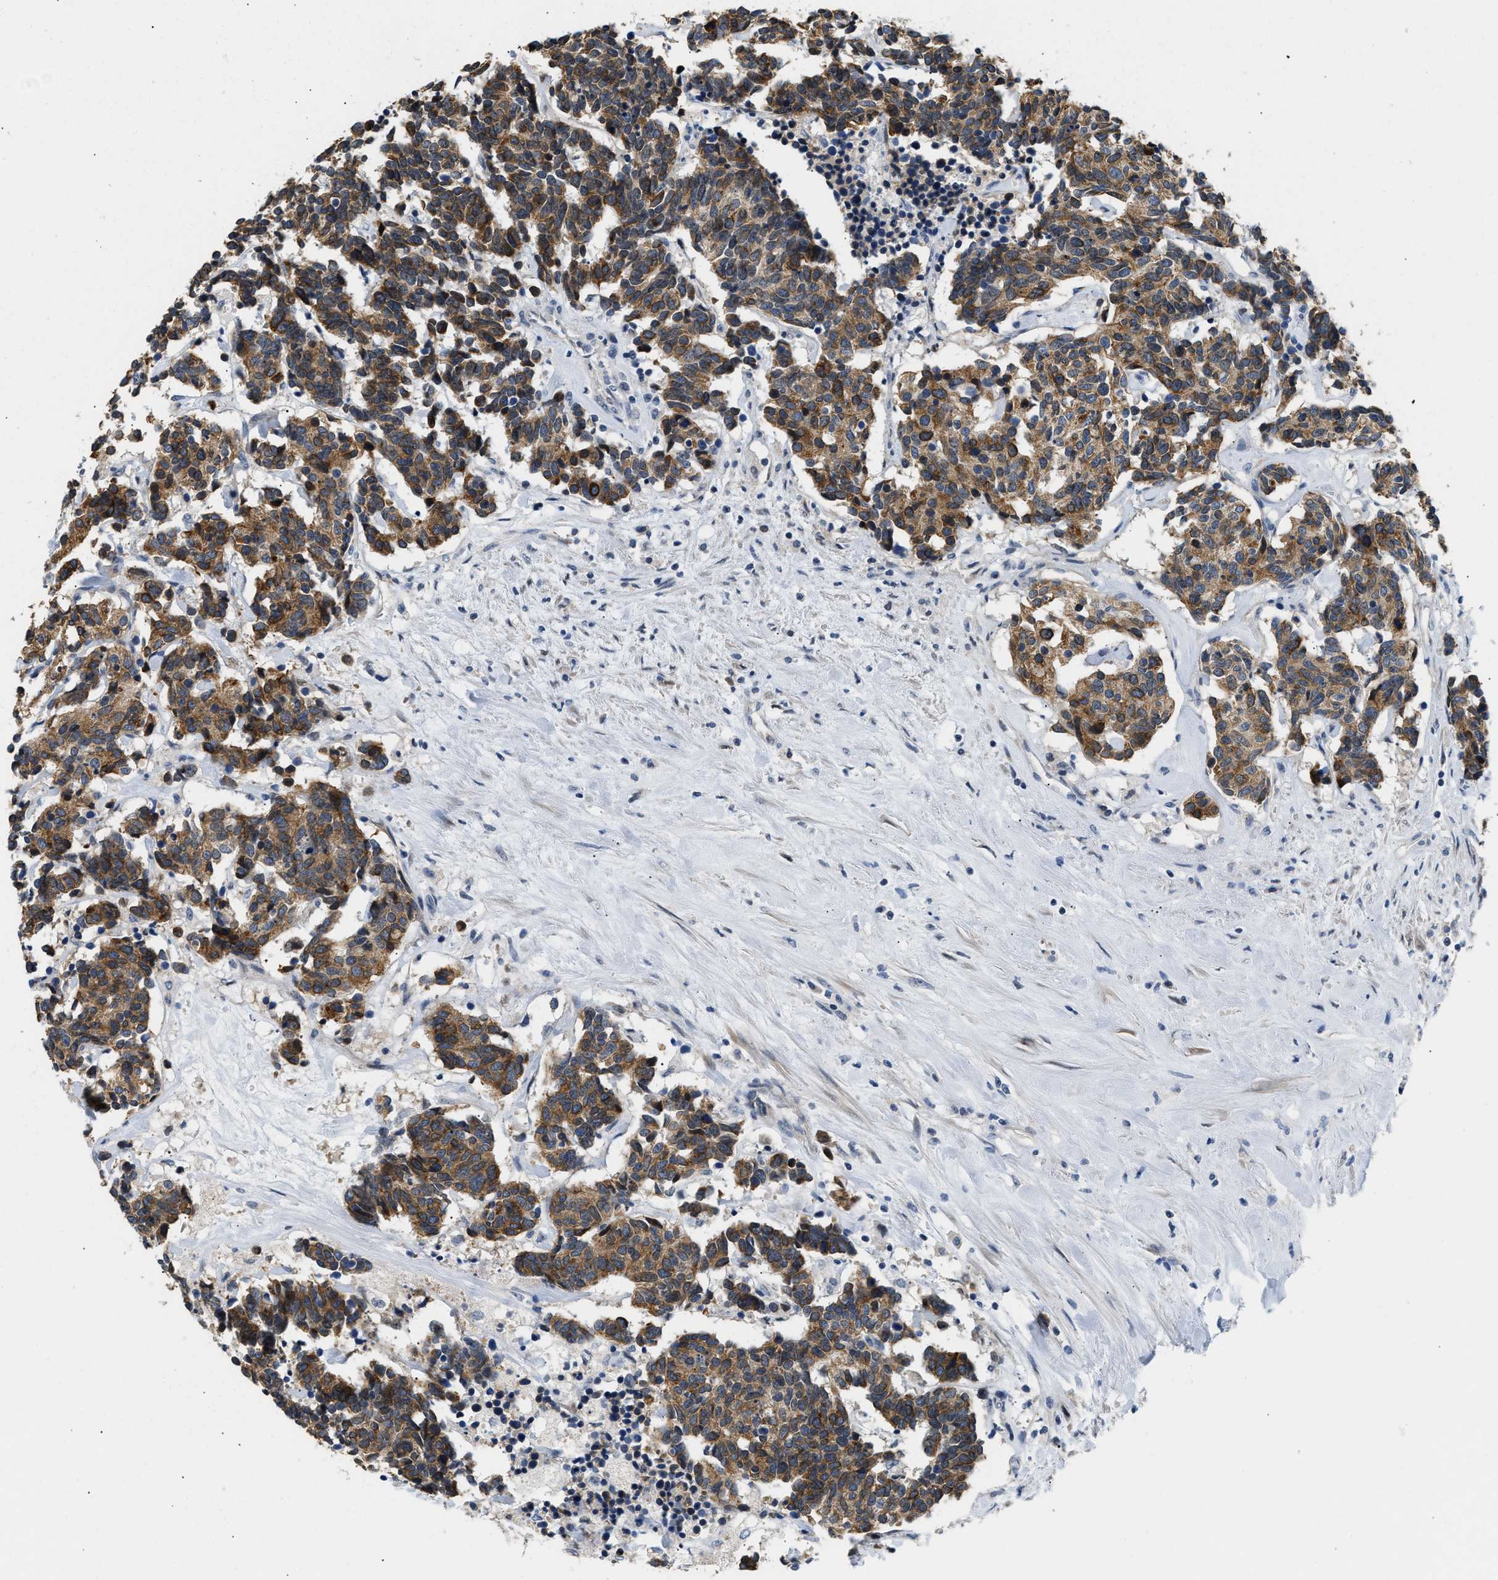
{"staining": {"intensity": "moderate", "quantity": ">75%", "location": "cytoplasmic/membranous"}, "tissue": "carcinoid", "cell_type": "Tumor cells", "image_type": "cancer", "snomed": [{"axis": "morphology", "description": "Carcinoma, NOS"}, {"axis": "morphology", "description": "Carcinoid, malignant, NOS"}, {"axis": "topography", "description": "Urinary bladder"}], "caption": "The micrograph reveals staining of carcinoid, revealing moderate cytoplasmic/membranous protein staining (brown color) within tumor cells.", "gene": "CLGN", "patient": {"sex": "male", "age": 57}}